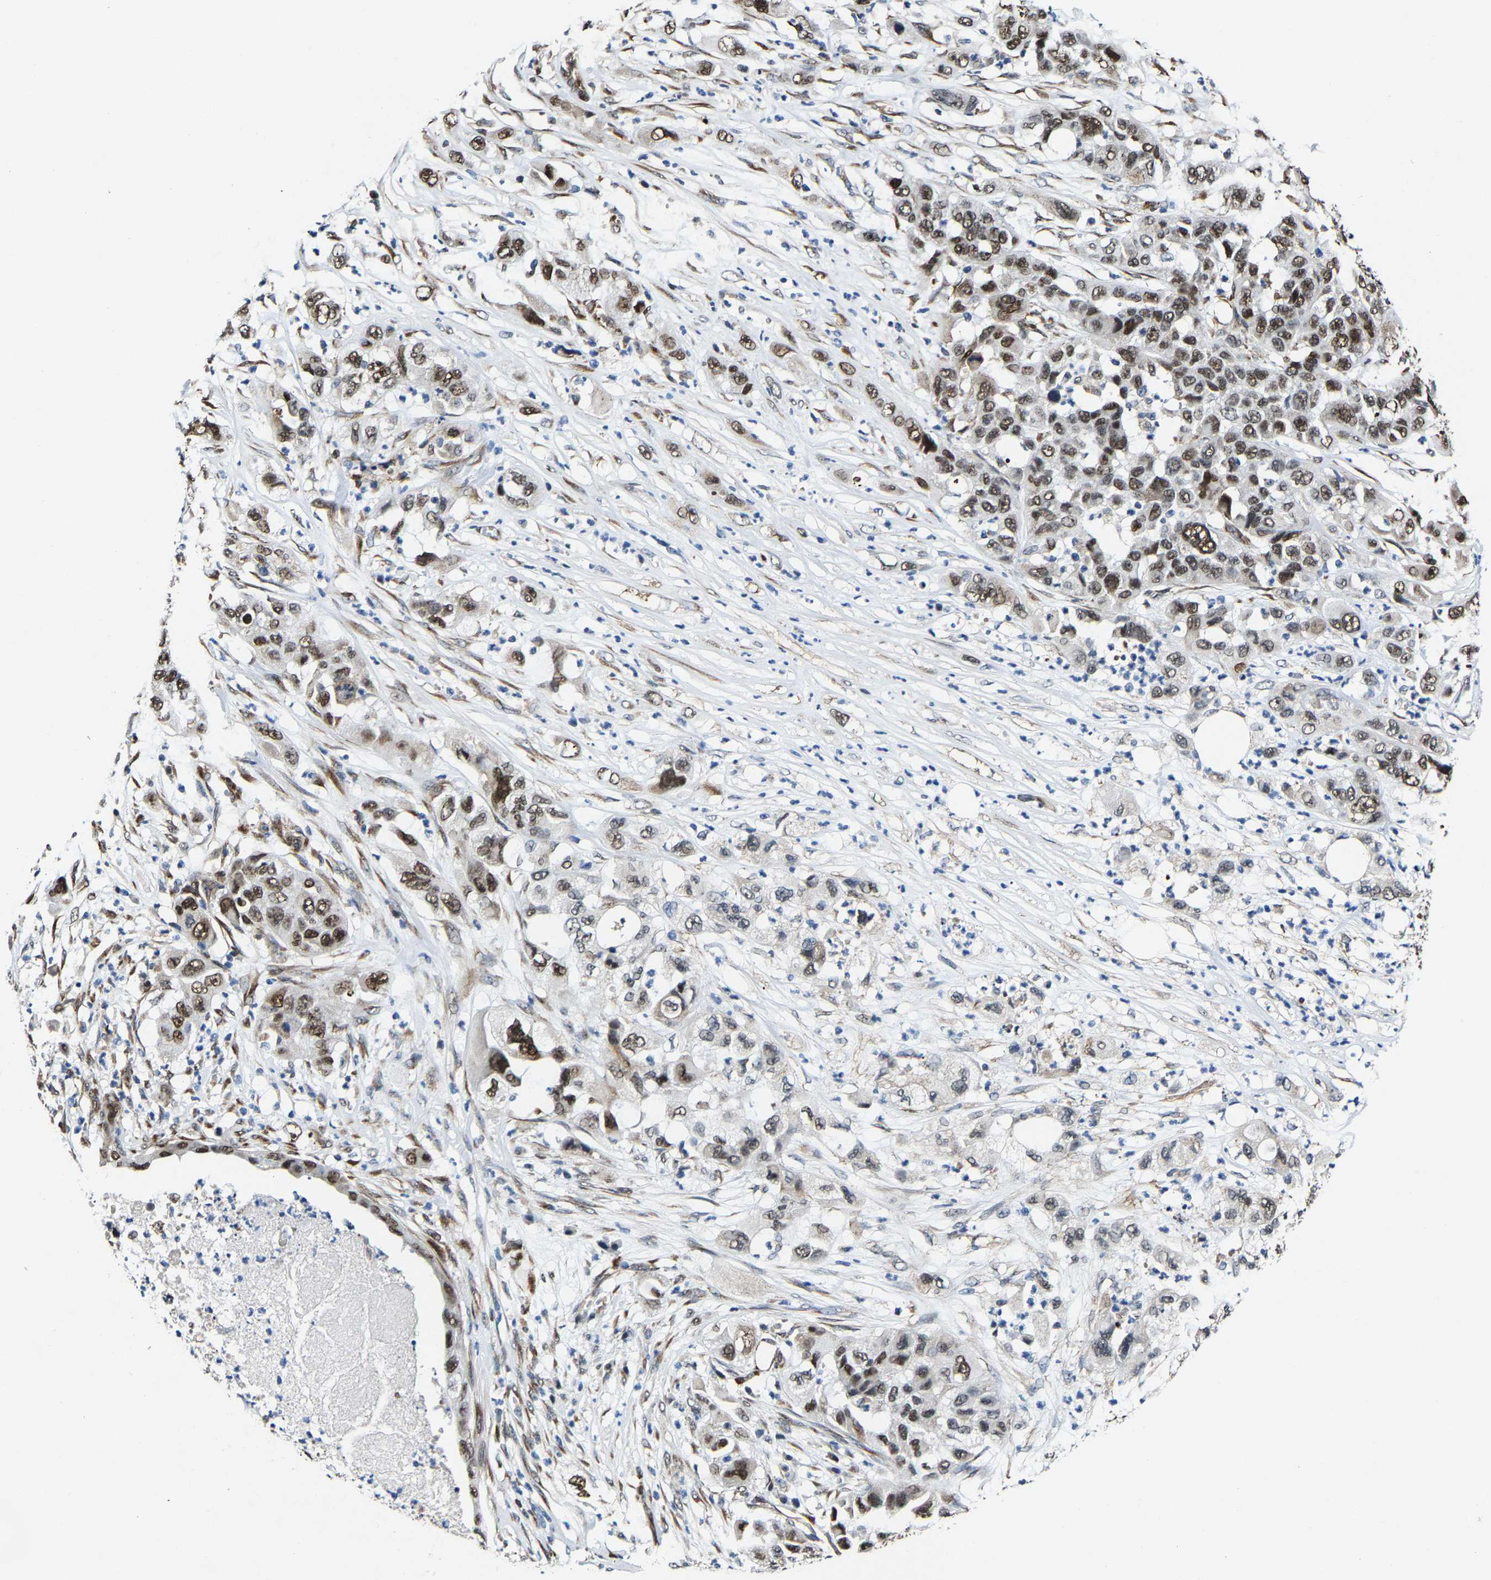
{"staining": {"intensity": "strong", "quantity": ">75%", "location": "nuclear"}, "tissue": "pancreatic cancer", "cell_type": "Tumor cells", "image_type": "cancer", "snomed": [{"axis": "morphology", "description": "Adenocarcinoma, NOS"}, {"axis": "topography", "description": "Pancreas"}], "caption": "DAB immunohistochemical staining of human pancreatic cancer exhibits strong nuclear protein expression in about >75% of tumor cells.", "gene": "METTL1", "patient": {"sex": "female", "age": 78}}